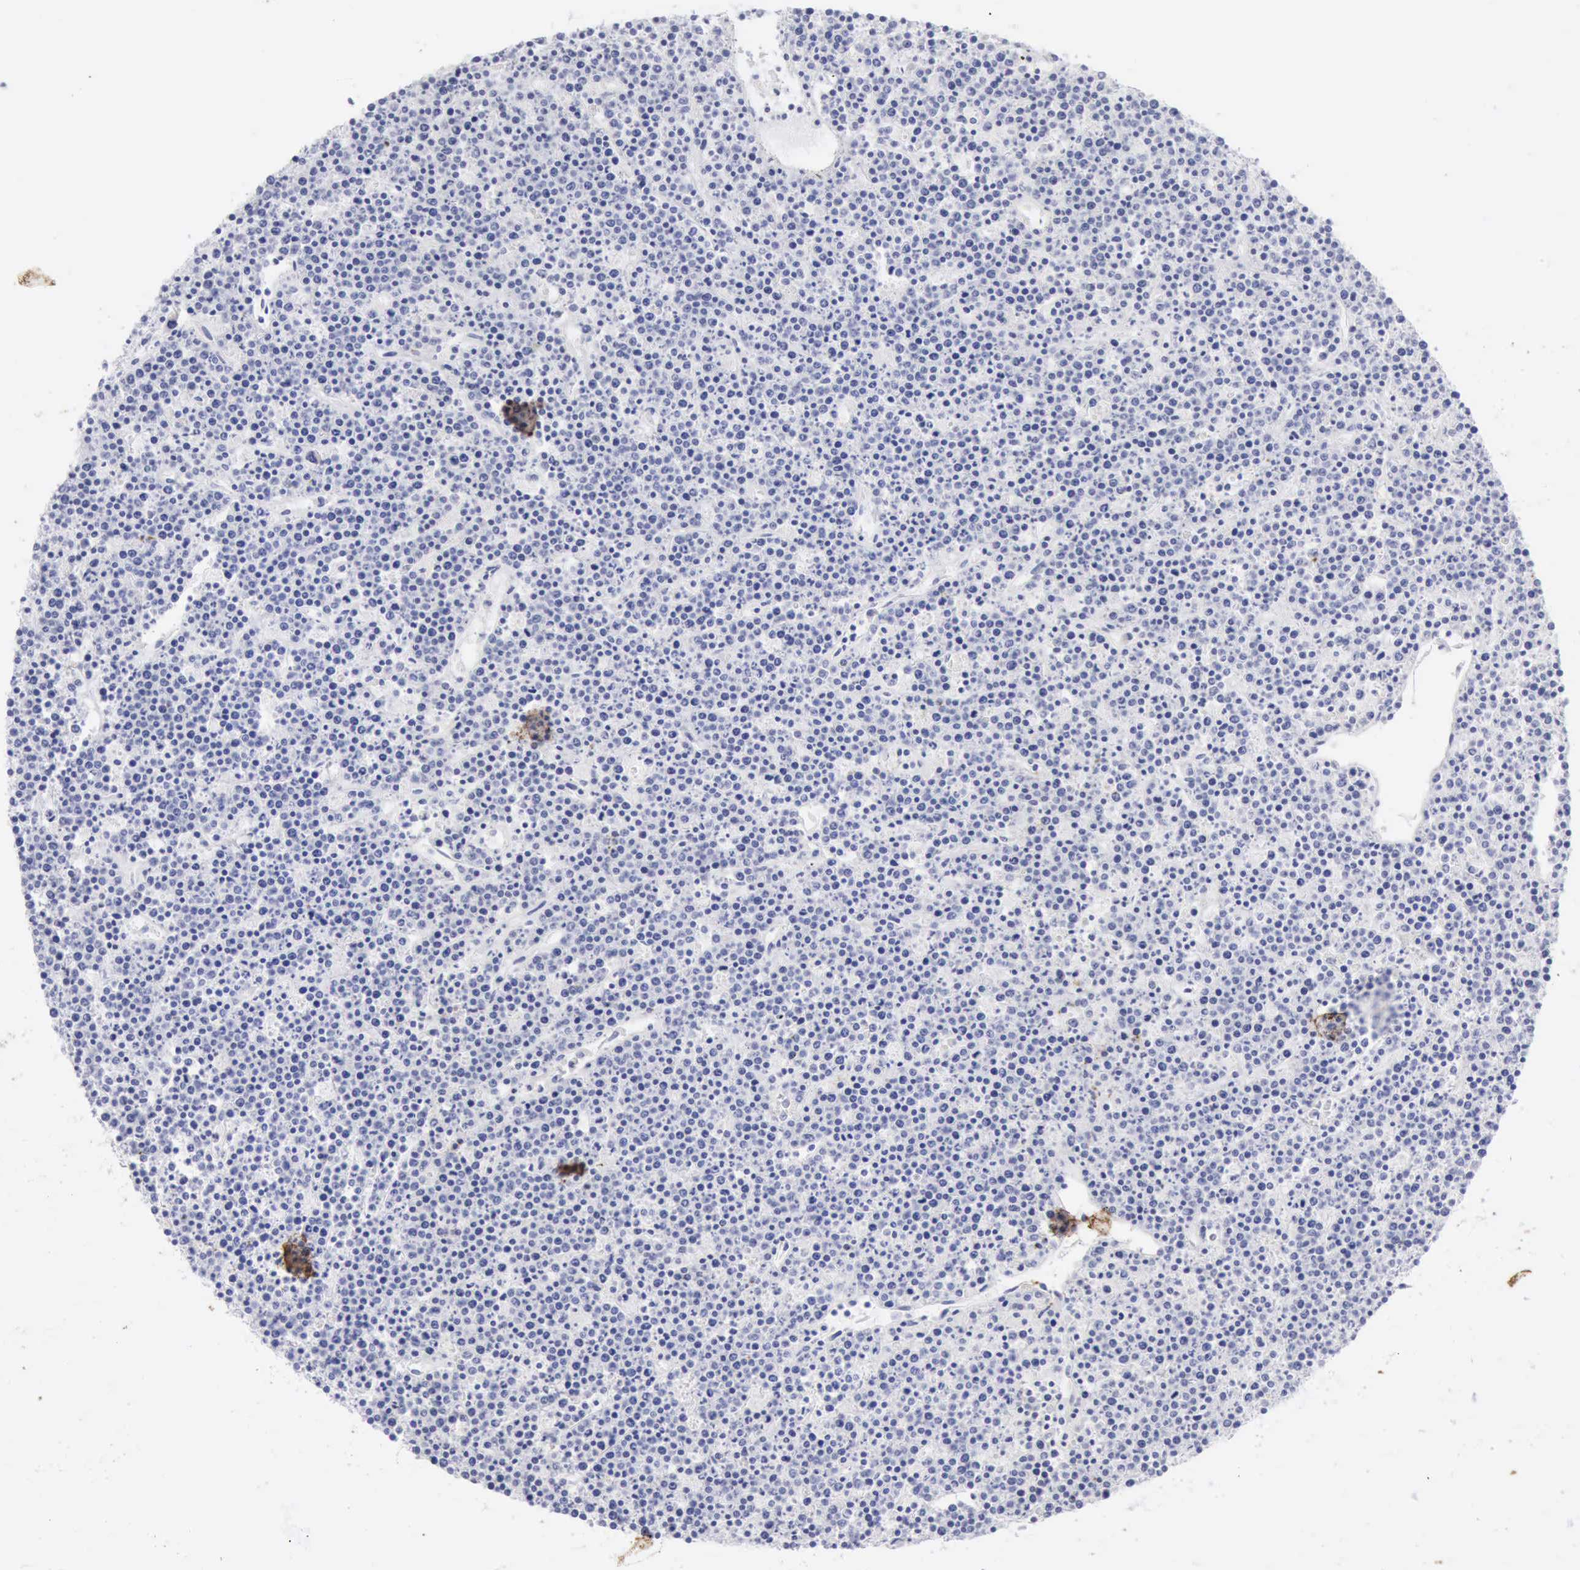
{"staining": {"intensity": "negative", "quantity": "none", "location": "none"}, "tissue": "lymphoma", "cell_type": "Tumor cells", "image_type": "cancer", "snomed": [{"axis": "morphology", "description": "Malignant lymphoma, non-Hodgkin's type, High grade"}, {"axis": "topography", "description": "Ovary"}], "caption": "IHC of lymphoma shows no expression in tumor cells.", "gene": "KRT10", "patient": {"sex": "female", "age": 56}}